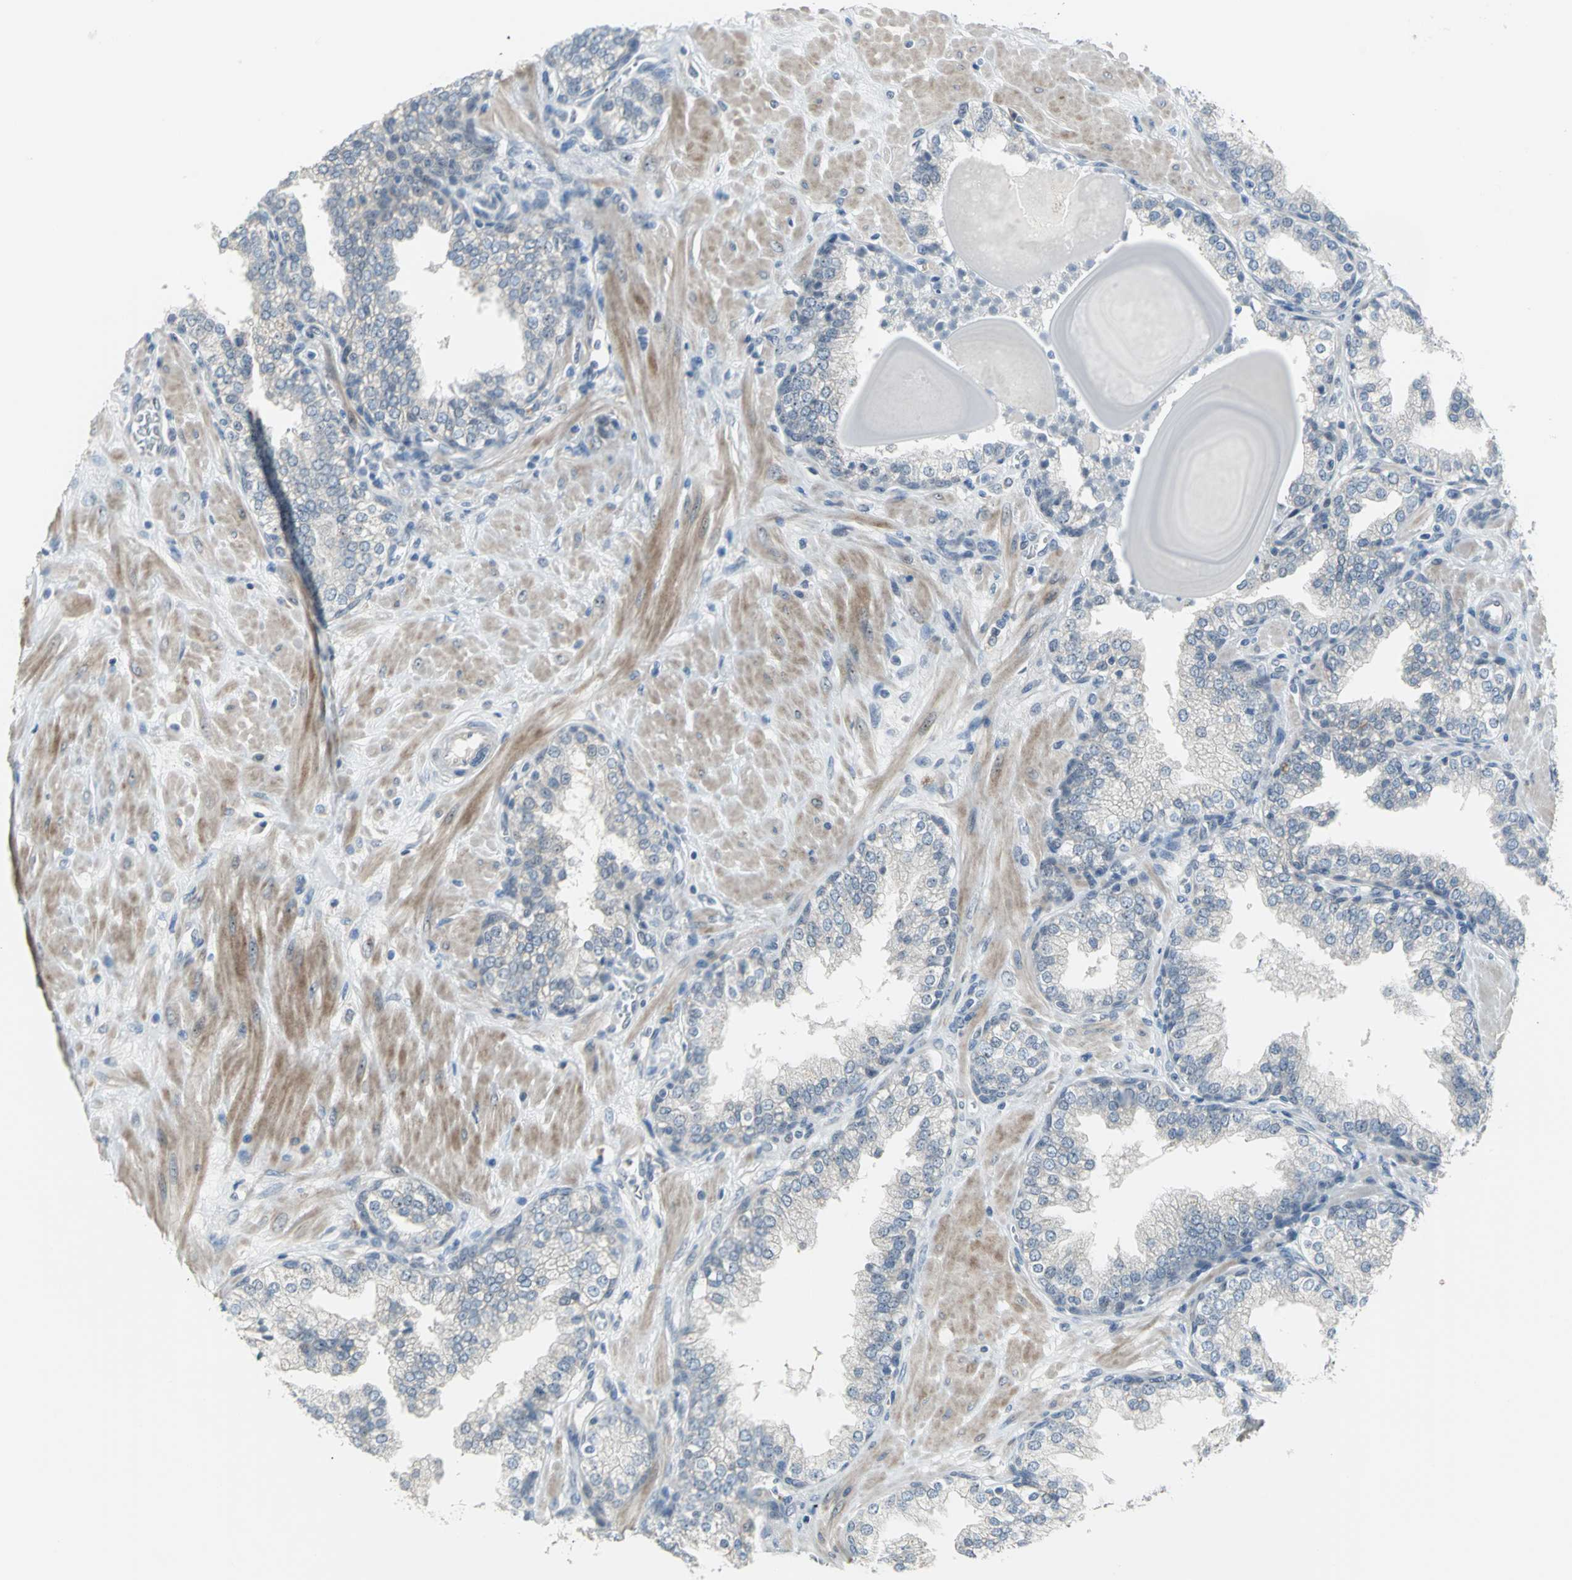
{"staining": {"intensity": "moderate", "quantity": ">75%", "location": "nuclear"}, "tissue": "prostate", "cell_type": "Glandular cells", "image_type": "normal", "snomed": [{"axis": "morphology", "description": "Normal tissue, NOS"}, {"axis": "topography", "description": "Prostate"}], "caption": "Glandular cells display medium levels of moderate nuclear positivity in approximately >75% of cells in benign human prostate.", "gene": "MYBBP1A", "patient": {"sex": "male", "age": 51}}